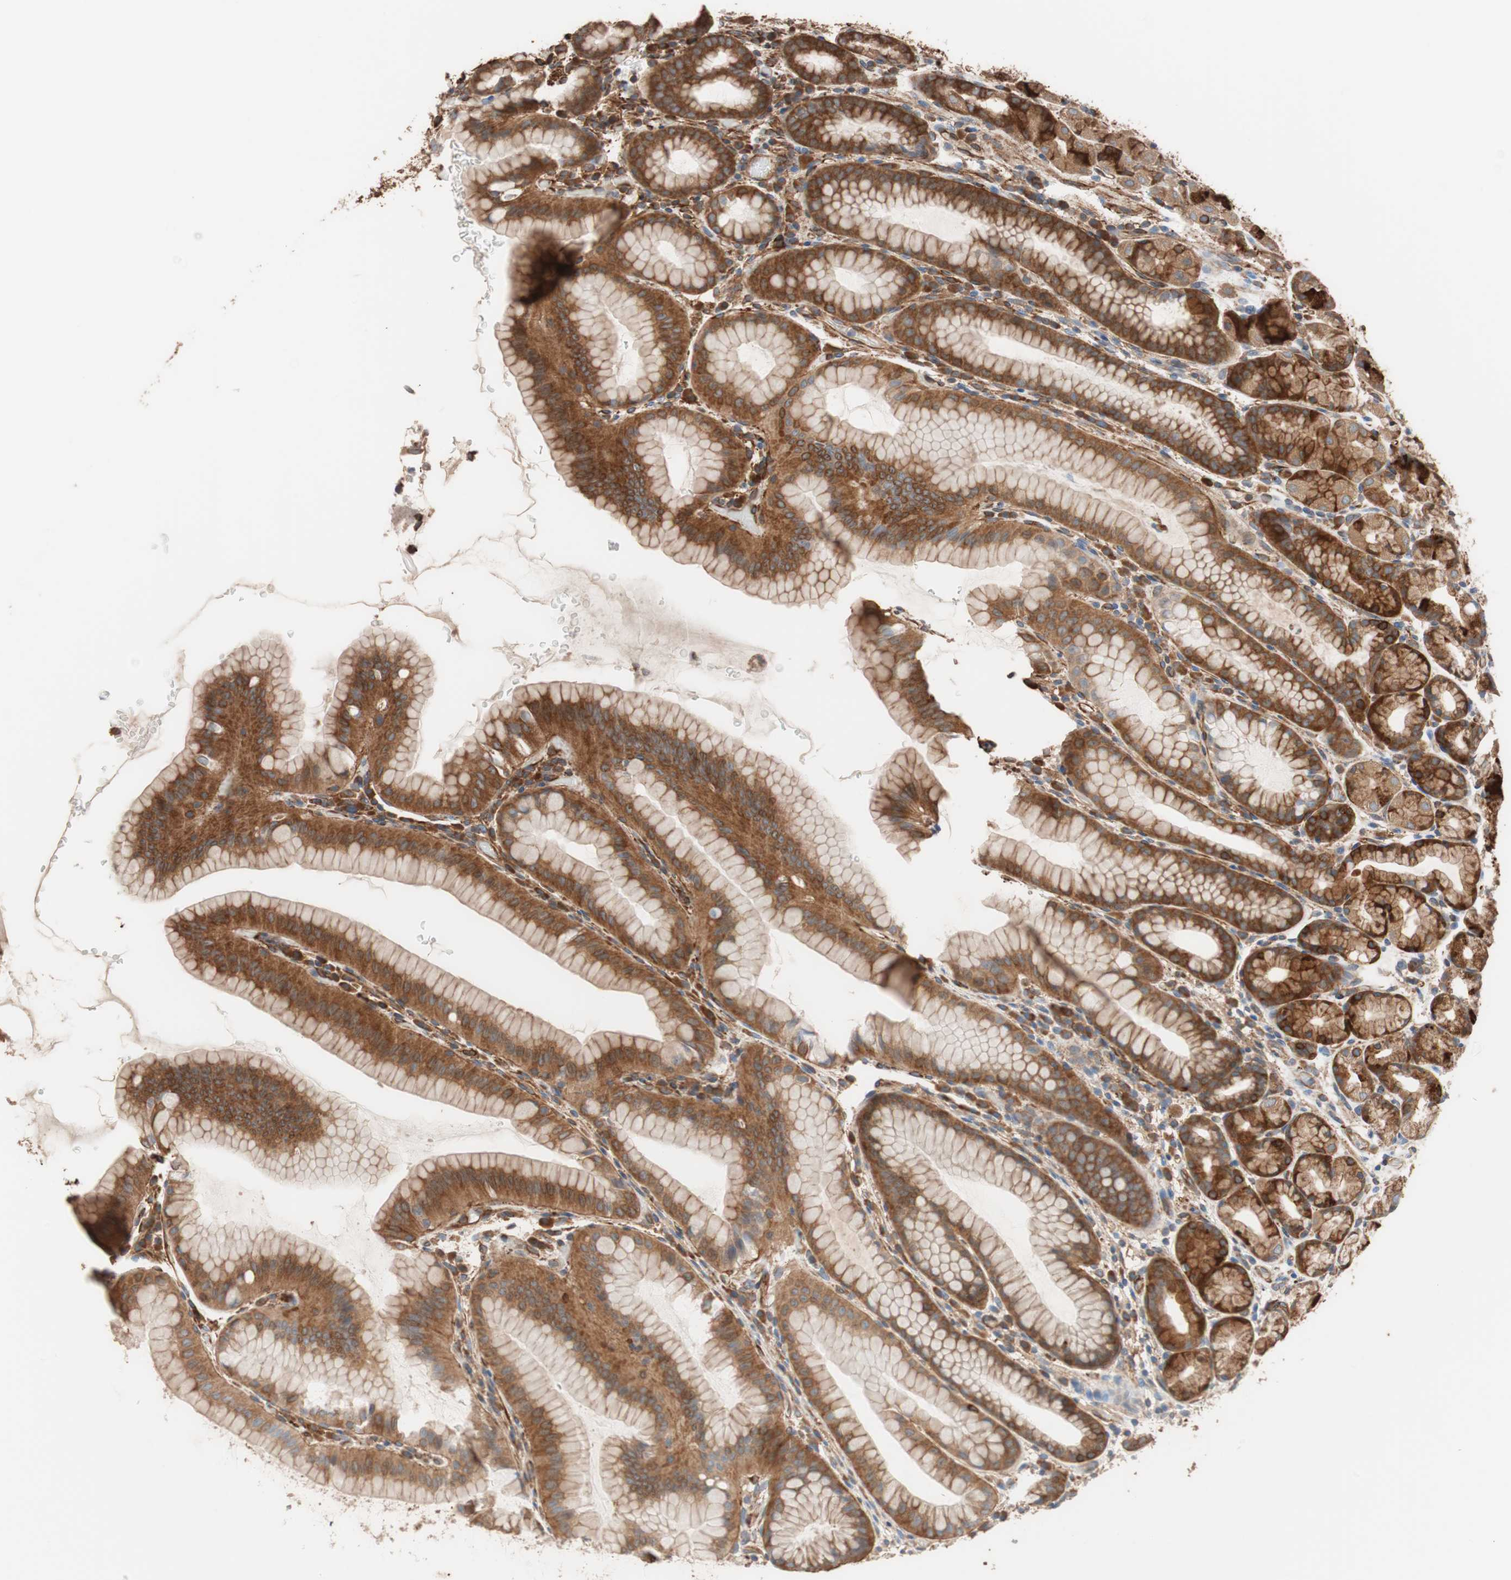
{"staining": {"intensity": "strong", "quantity": ">75%", "location": "cytoplasmic/membranous"}, "tissue": "stomach", "cell_type": "Glandular cells", "image_type": "normal", "snomed": [{"axis": "morphology", "description": "Normal tissue, NOS"}, {"axis": "topography", "description": "Stomach, upper"}], "caption": "Glandular cells display high levels of strong cytoplasmic/membranous positivity in about >75% of cells in normal human stomach.", "gene": "GPSM2", "patient": {"sex": "male", "age": 68}}